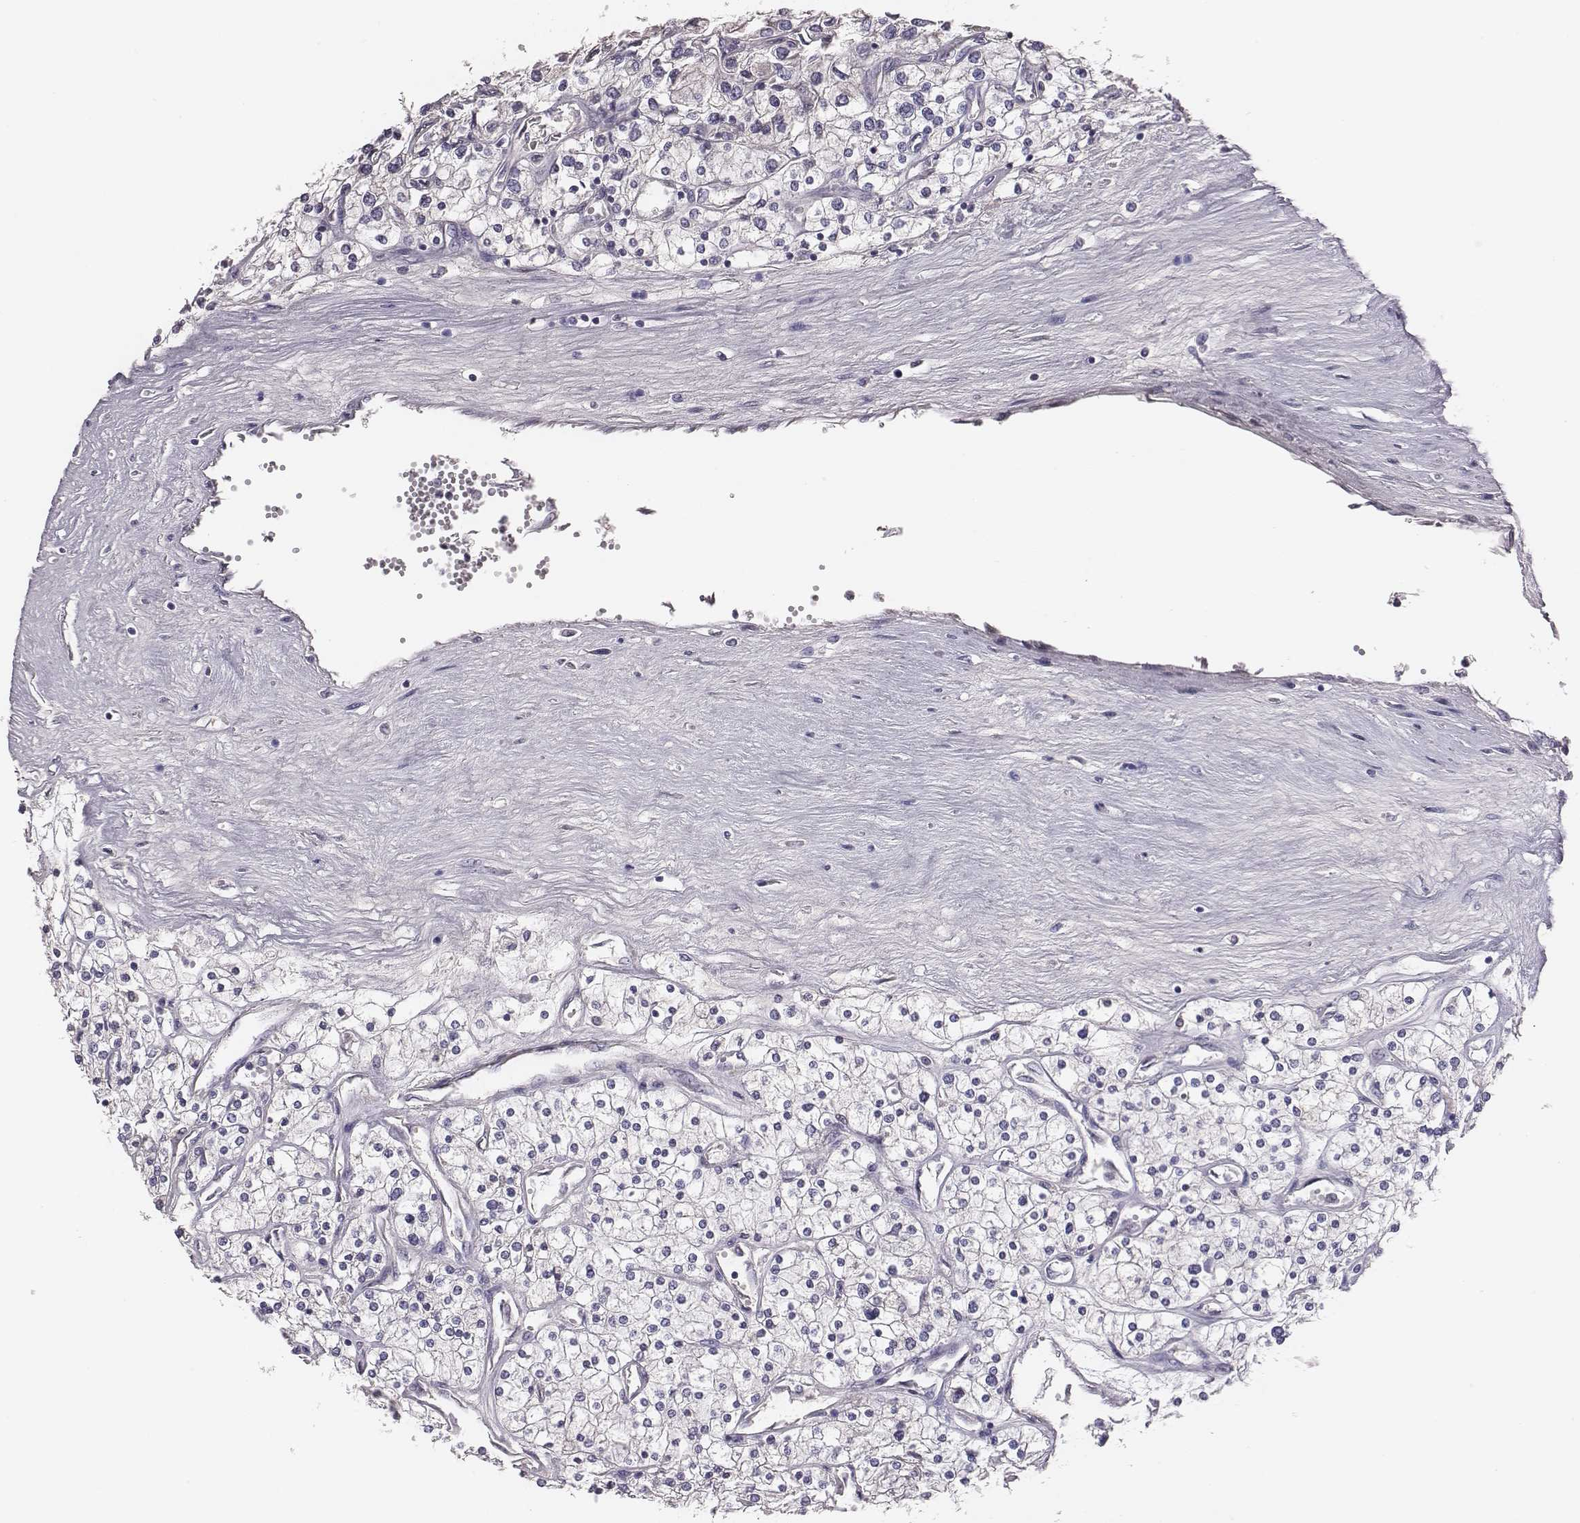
{"staining": {"intensity": "negative", "quantity": "none", "location": "none"}, "tissue": "renal cancer", "cell_type": "Tumor cells", "image_type": "cancer", "snomed": [{"axis": "morphology", "description": "Adenocarcinoma, NOS"}, {"axis": "topography", "description": "Kidney"}], "caption": "IHC micrograph of neoplastic tissue: renal adenocarcinoma stained with DAB reveals no significant protein expression in tumor cells.", "gene": "EN1", "patient": {"sex": "male", "age": 80}}